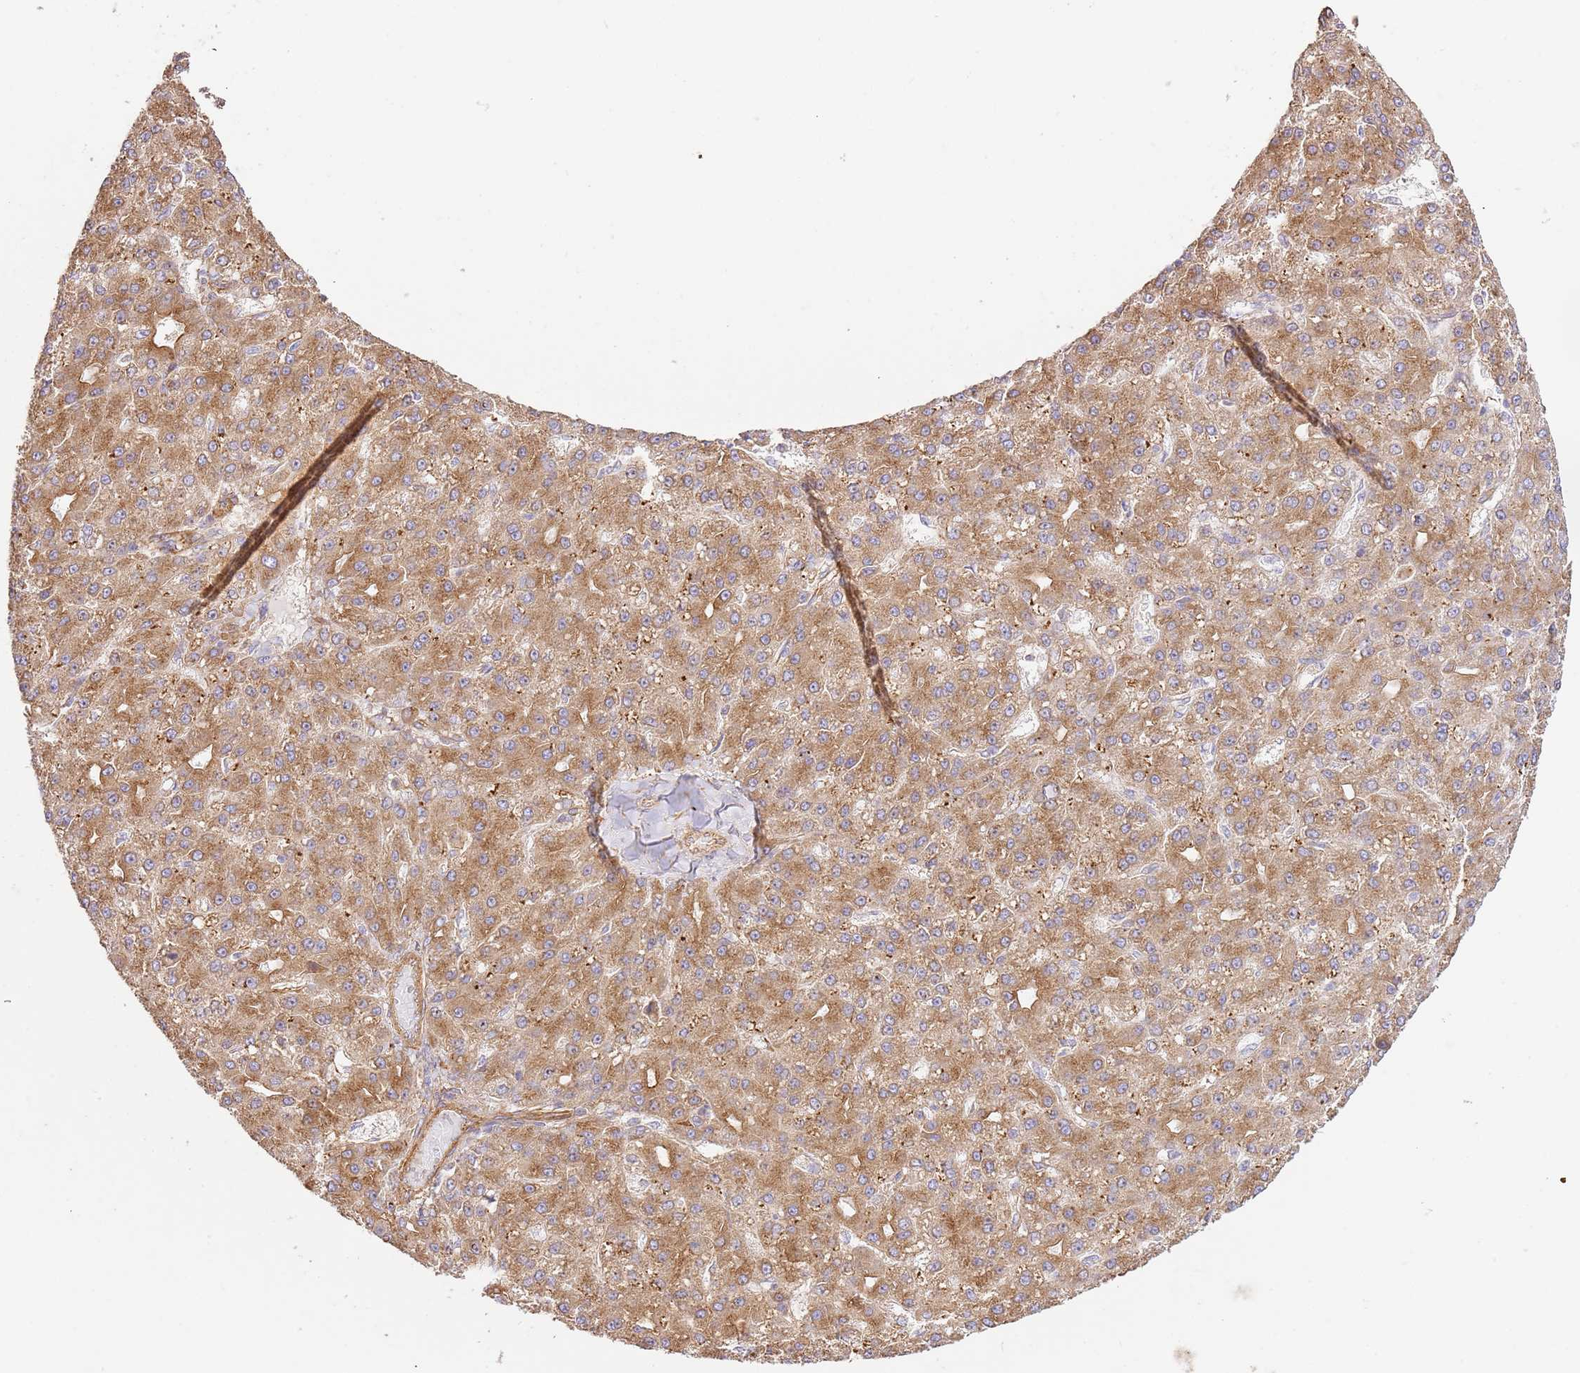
{"staining": {"intensity": "moderate", "quantity": ">75%", "location": "cytoplasmic/membranous"}, "tissue": "liver cancer", "cell_type": "Tumor cells", "image_type": "cancer", "snomed": [{"axis": "morphology", "description": "Carcinoma, Hepatocellular, NOS"}, {"axis": "topography", "description": "Liver"}], "caption": "Human liver cancer (hepatocellular carcinoma) stained with a brown dye displays moderate cytoplasmic/membranous positive expression in about >75% of tumor cells.", "gene": "ZBTB39", "patient": {"sex": "male", "age": 67}}